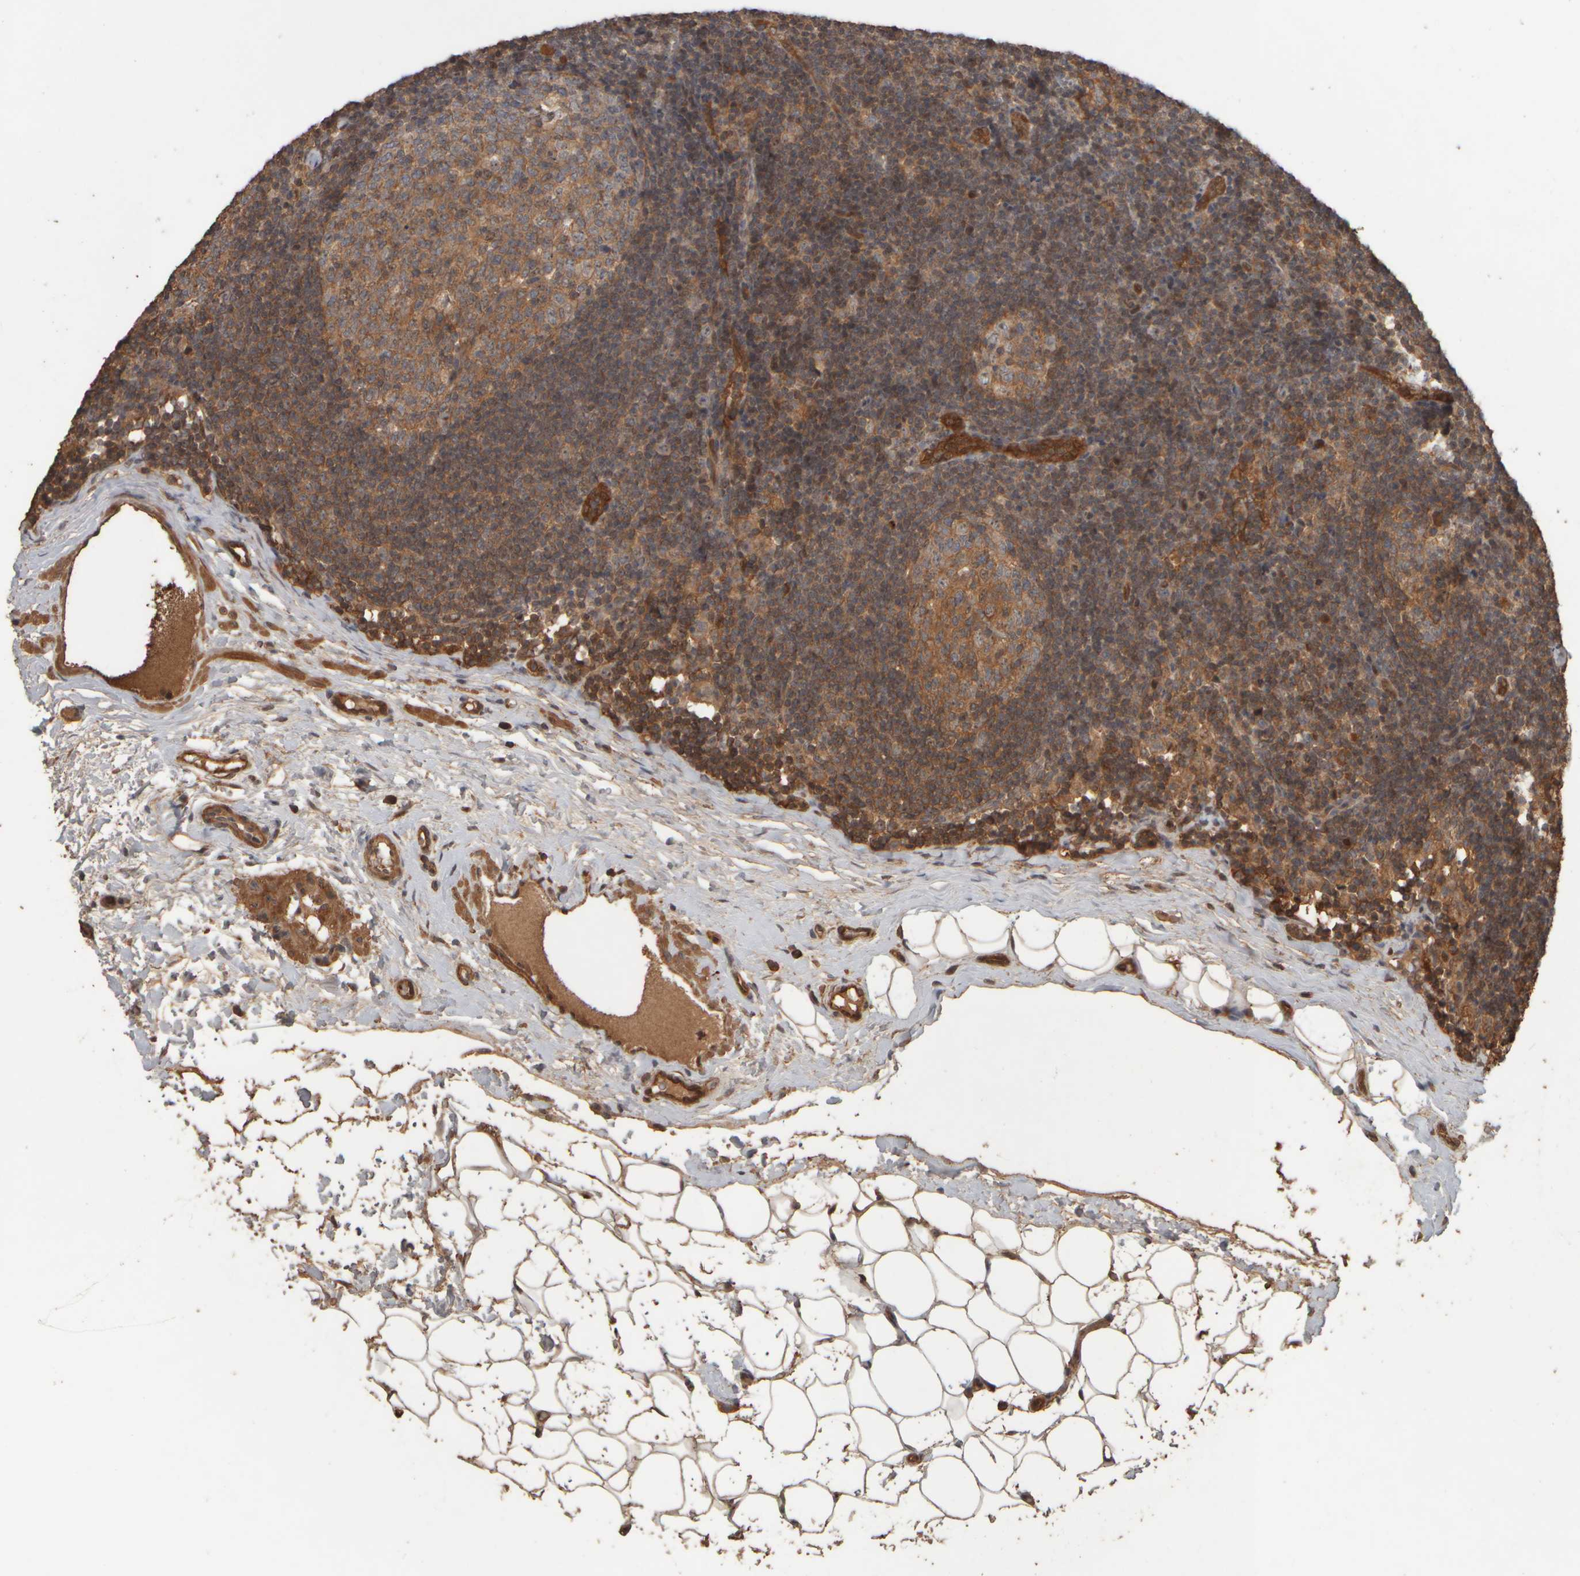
{"staining": {"intensity": "moderate", "quantity": ">75%", "location": "cytoplasmic/membranous"}, "tissue": "lymph node", "cell_type": "Germinal center cells", "image_type": "normal", "snomed": [{"axis": "morphology", "description": "Normal tissue, NOS"}, {"axis": "topography", "description": "Lymph node"}], "caption": "Protein staining by IHC exhibits moderate cytoplasmic/membranous positivity in about >75% of germinal center cells in normal lymph node.", "gene": "SPHK1", "patient": {"sex": "female", "age": 22}}